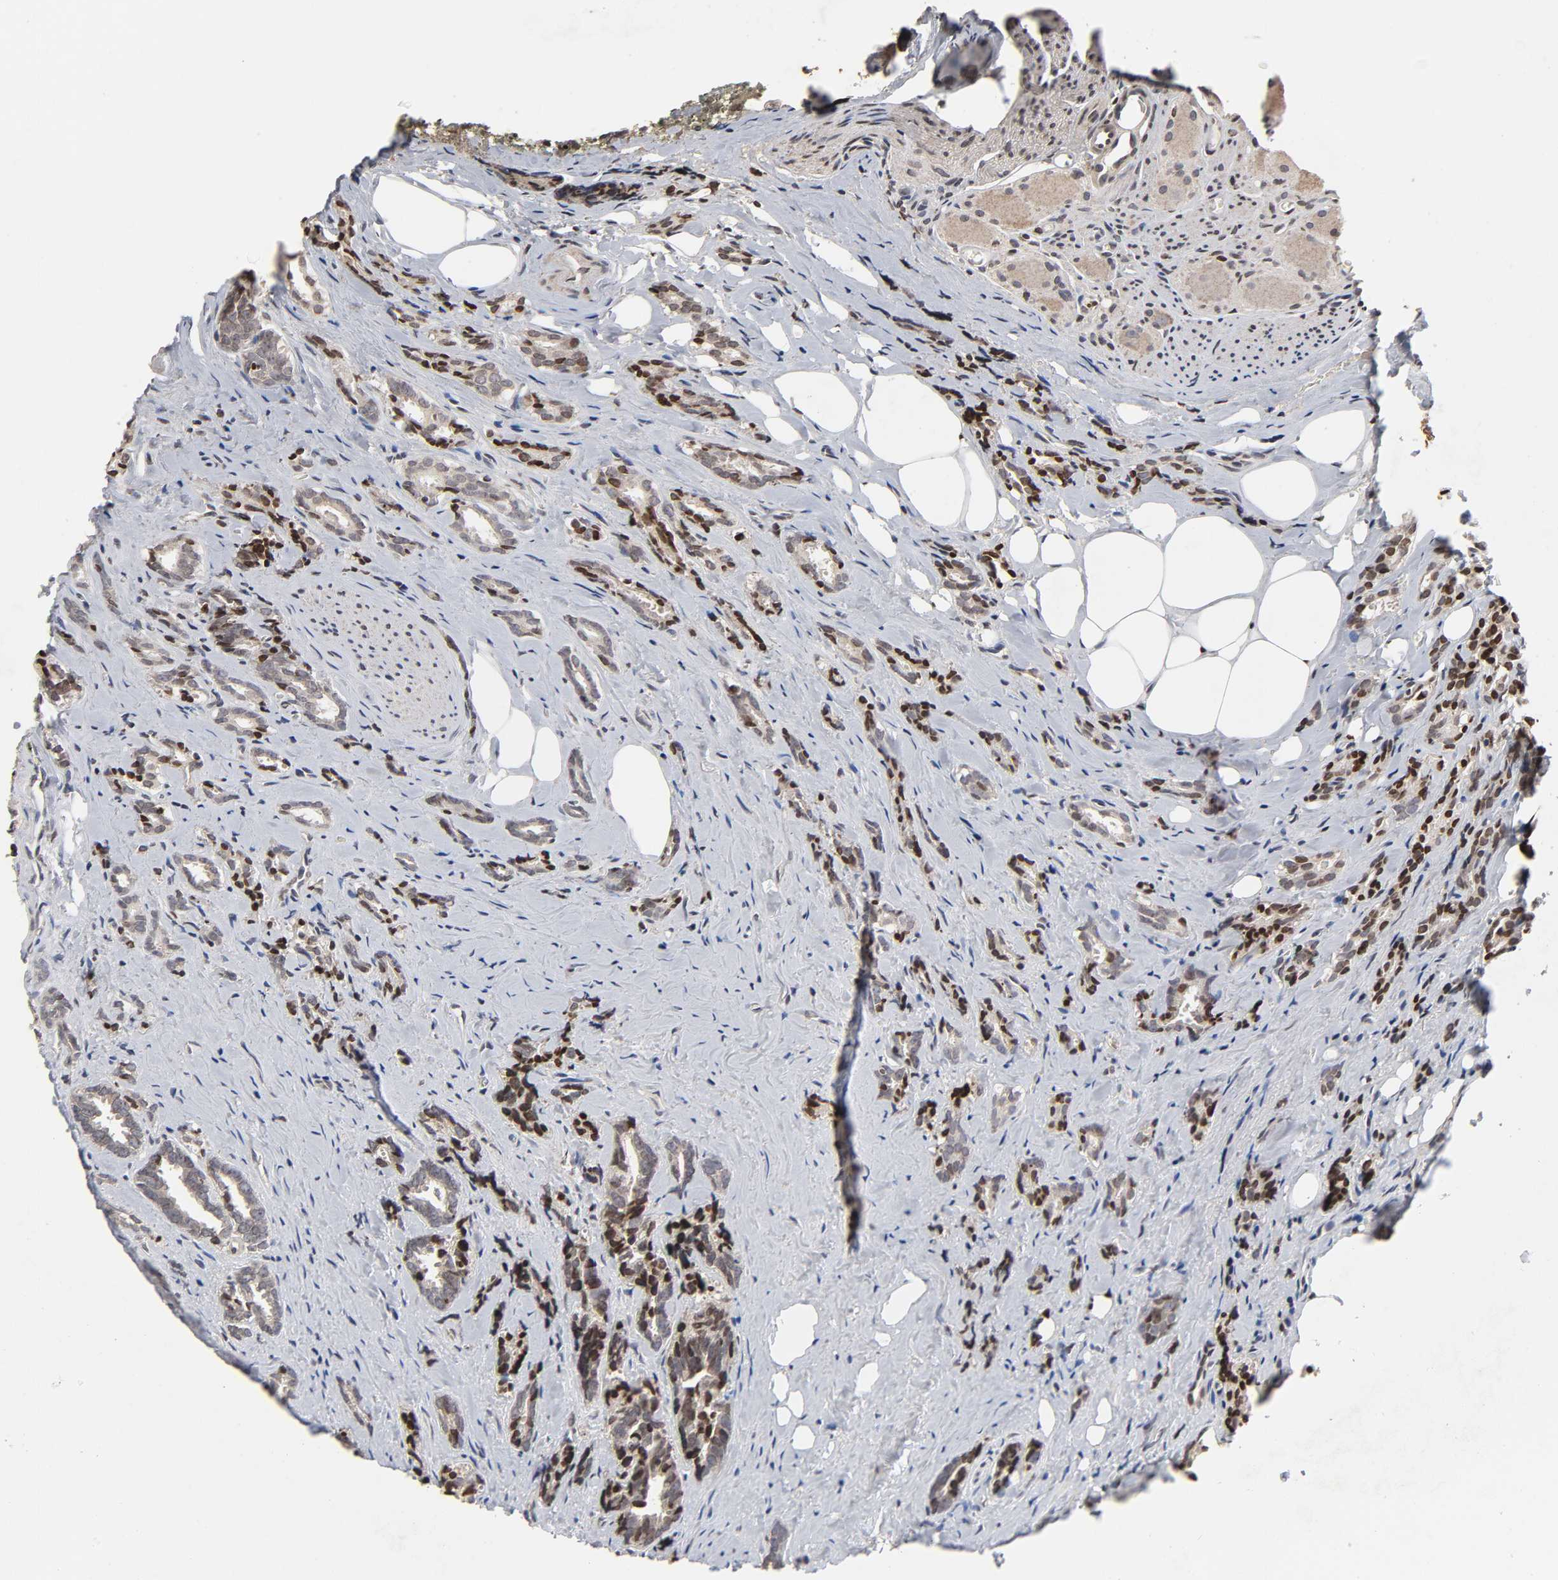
{"staining": {"intensity": "negative", "quantity": "none", "location": "none"}, "tissue": "prostate cancer", "cell_type": "Tumor cells", "image_type": "cancer", "snomed": [{"axis": "morphology", "description": "Adenocarcinoma, High grade"}, {"axis": "topography", "description": "Prostate"}], "caption": "An immunohistochemistry (IHC) micrograph of prostate cancer (adenocarcinoma (high-grade)) is shown. There is no staining in tumor cells of prostate cancer (adenocarcinoma (high-grade)).", "gene": "ZNF473", "patient": {"sex": "male", "age": 67}}